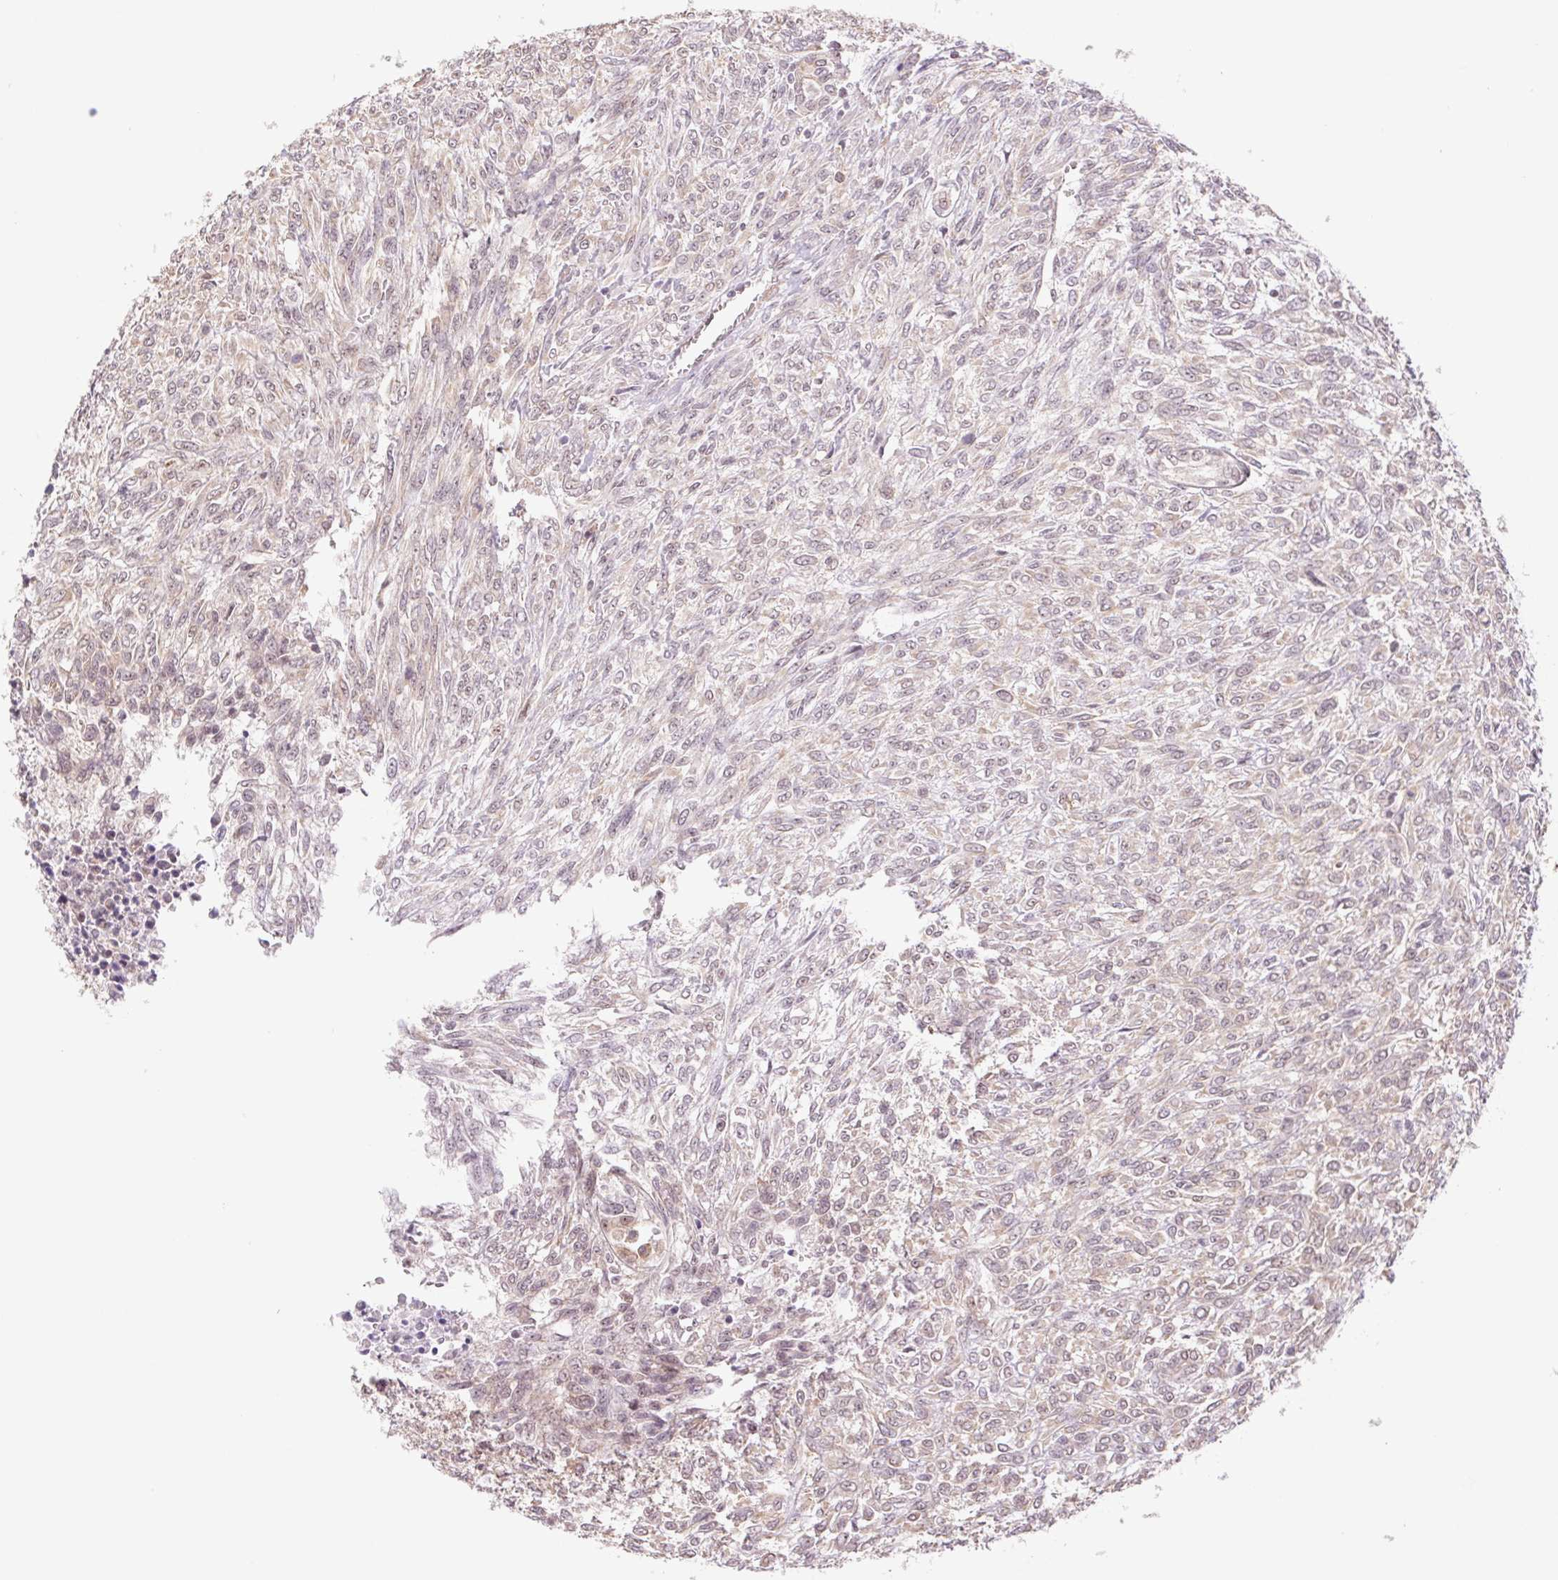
{"staining": {"intensity": "weak", "quantity": "<25%", "location": "cytoplasmic/membranous"}, "tissue": "renal cancer", "cell_type": "Tumor cells", "image_type": "cancer", "snomed": [{"axis": "morphology", "description": "Adenocarcinoma, NOS"}, {"axis": "topography", "description": "Kidney"}], "caption": "An image of human adenocarcinoma (renal) is negative for staining in tumor cells. The staining was performed using DAB (3,3'-diaminobenzidine) to visualize the protein expression in brown, while the nuclei were stained in blue with hematoxylin (Magnification: 20x).", "gene": "CWC25", "patient": {"sex": "male", "age": 58}}